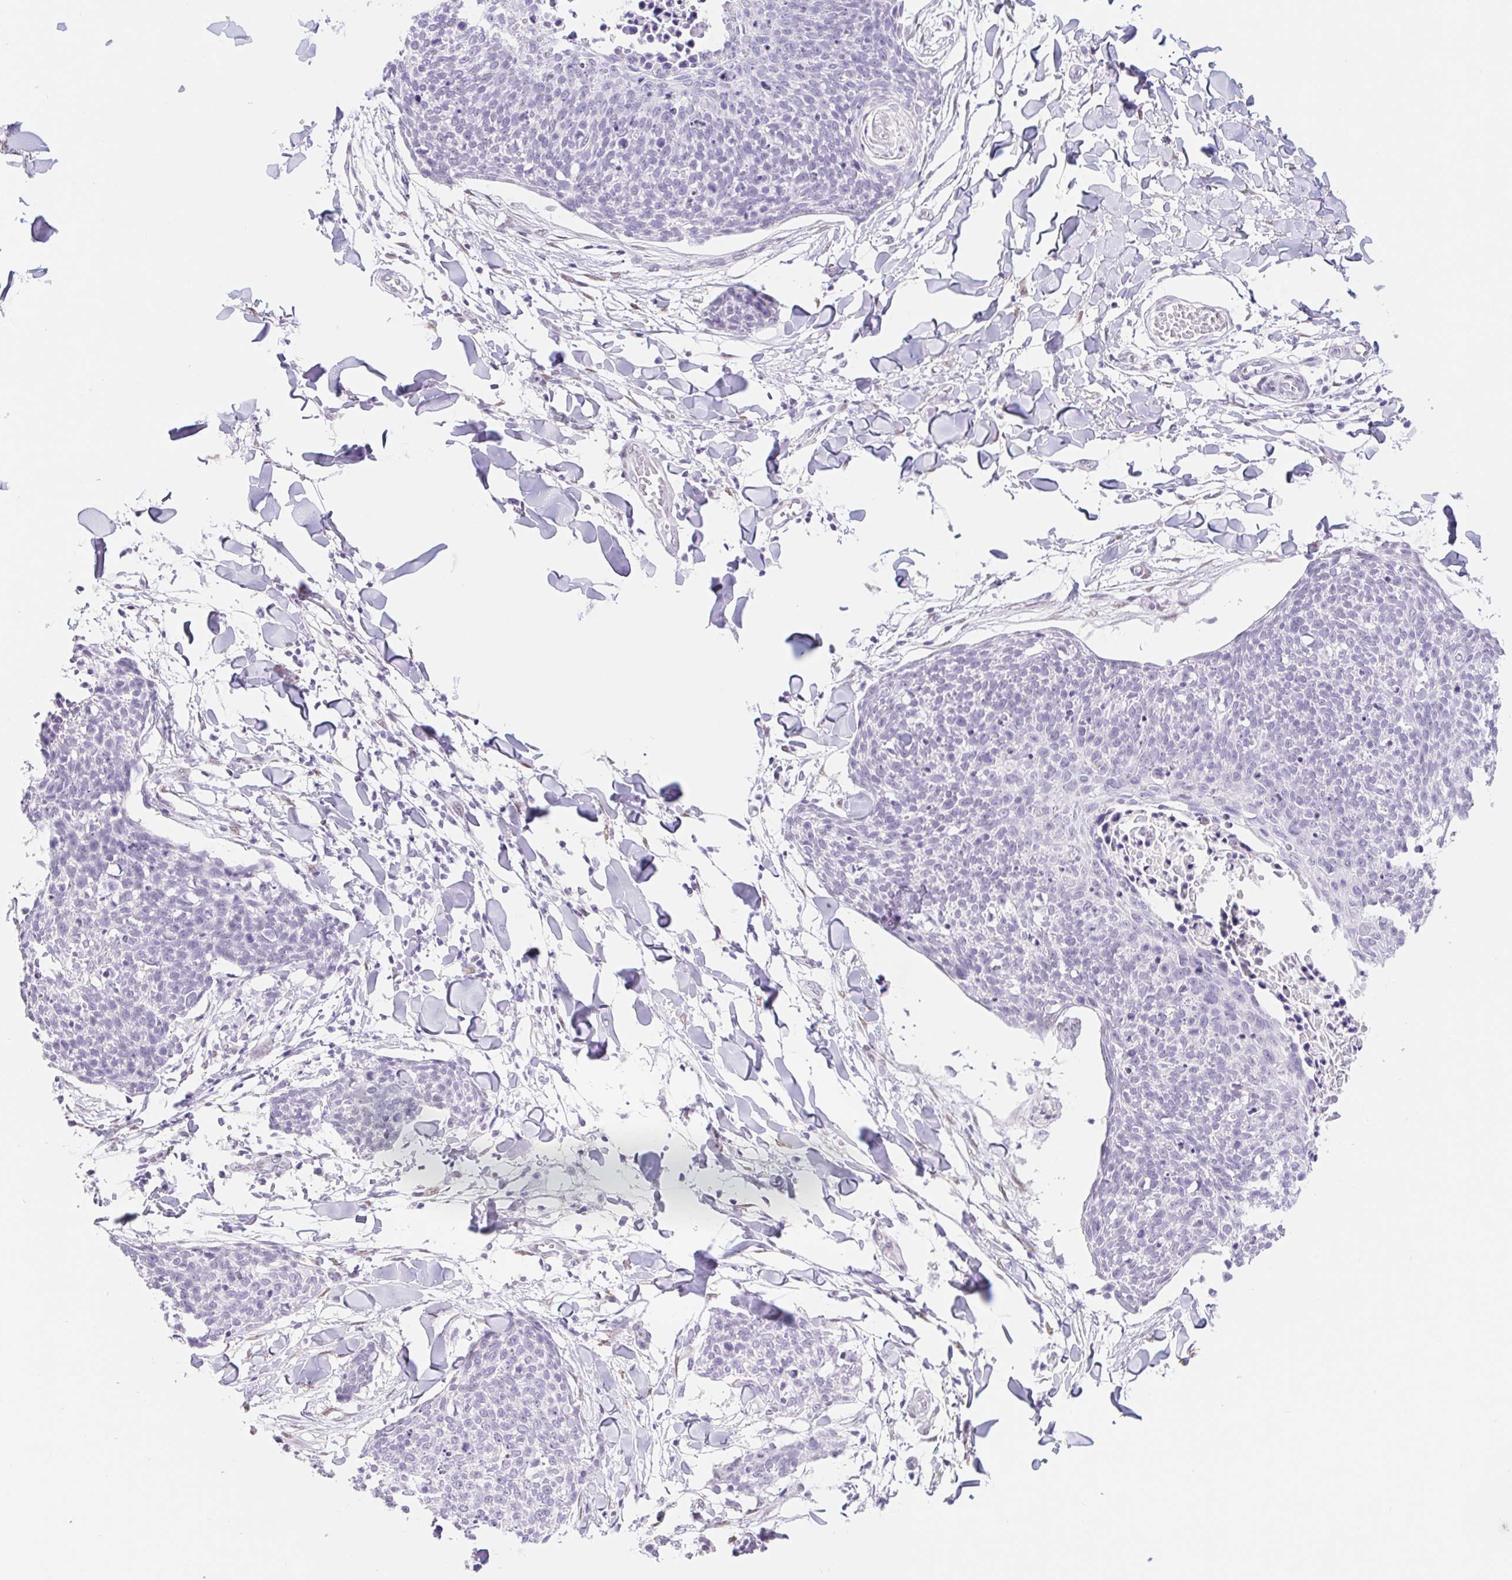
{"staining": {"intensity": "negative", "quantity": "none", "location": "none"}, "tissue": "skin cancer", "cell_type": "Tumor cells", "image_type": "cancer", "snomed": [{"axis": "morphology", "description": "Squamous cell carcinoma, NOS"}, {"axis": "topography", "description": "Skin"}, {"axis": "topography", "description": "Vulva"}], "caption": "Protein analysis of skin squamous cell carcinoma reveals no significant staining in tumor cells.", "gene": "CAND1", "patient": {"sex": "female", "age": 75}}